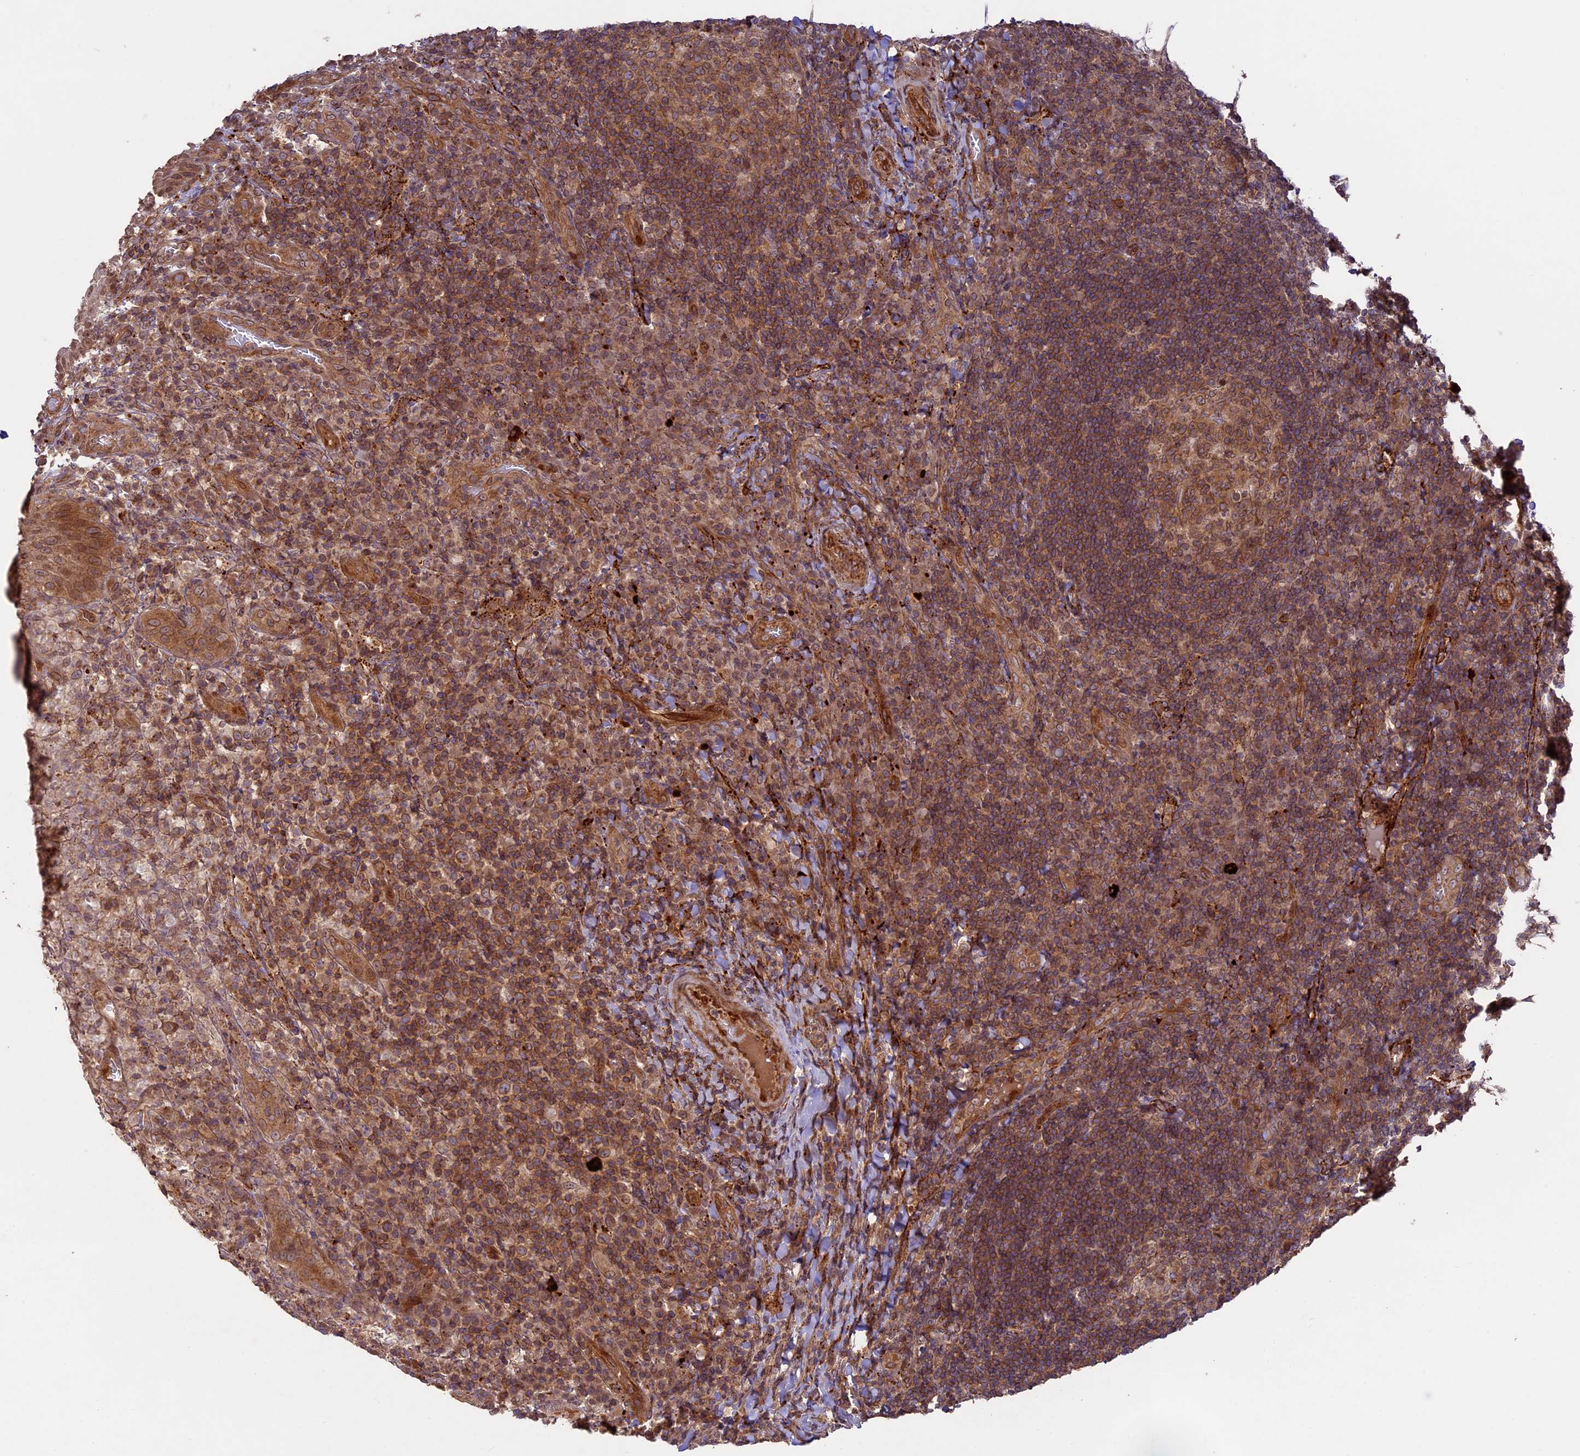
{"staining": {"intensity": "moderate", "quantity": ">75%", "location": "cytoplasmic/membranous,nuclear"}, "tissue": "tonsil", "cell_type": "Germinal center cells", "image_type": "normal", "snomed": [{"axis": "morphology", "description": "Normal tissue, NOS"}, {"axis": "topography", "description": "Tonsil"}], "caption": "DAB (3,3'-diaminobenzidine) immunohistochemical staining of unremarkable tonsil exhibits moderate cytoplasmic/membranous,nuclear protein expression in approximately >75% of germinal center cells. (brown staining indicates protein expression, while blue staining denotes nuclei).", "gene": "DGKH", "patient": {"sex": "male", "age": 17}}